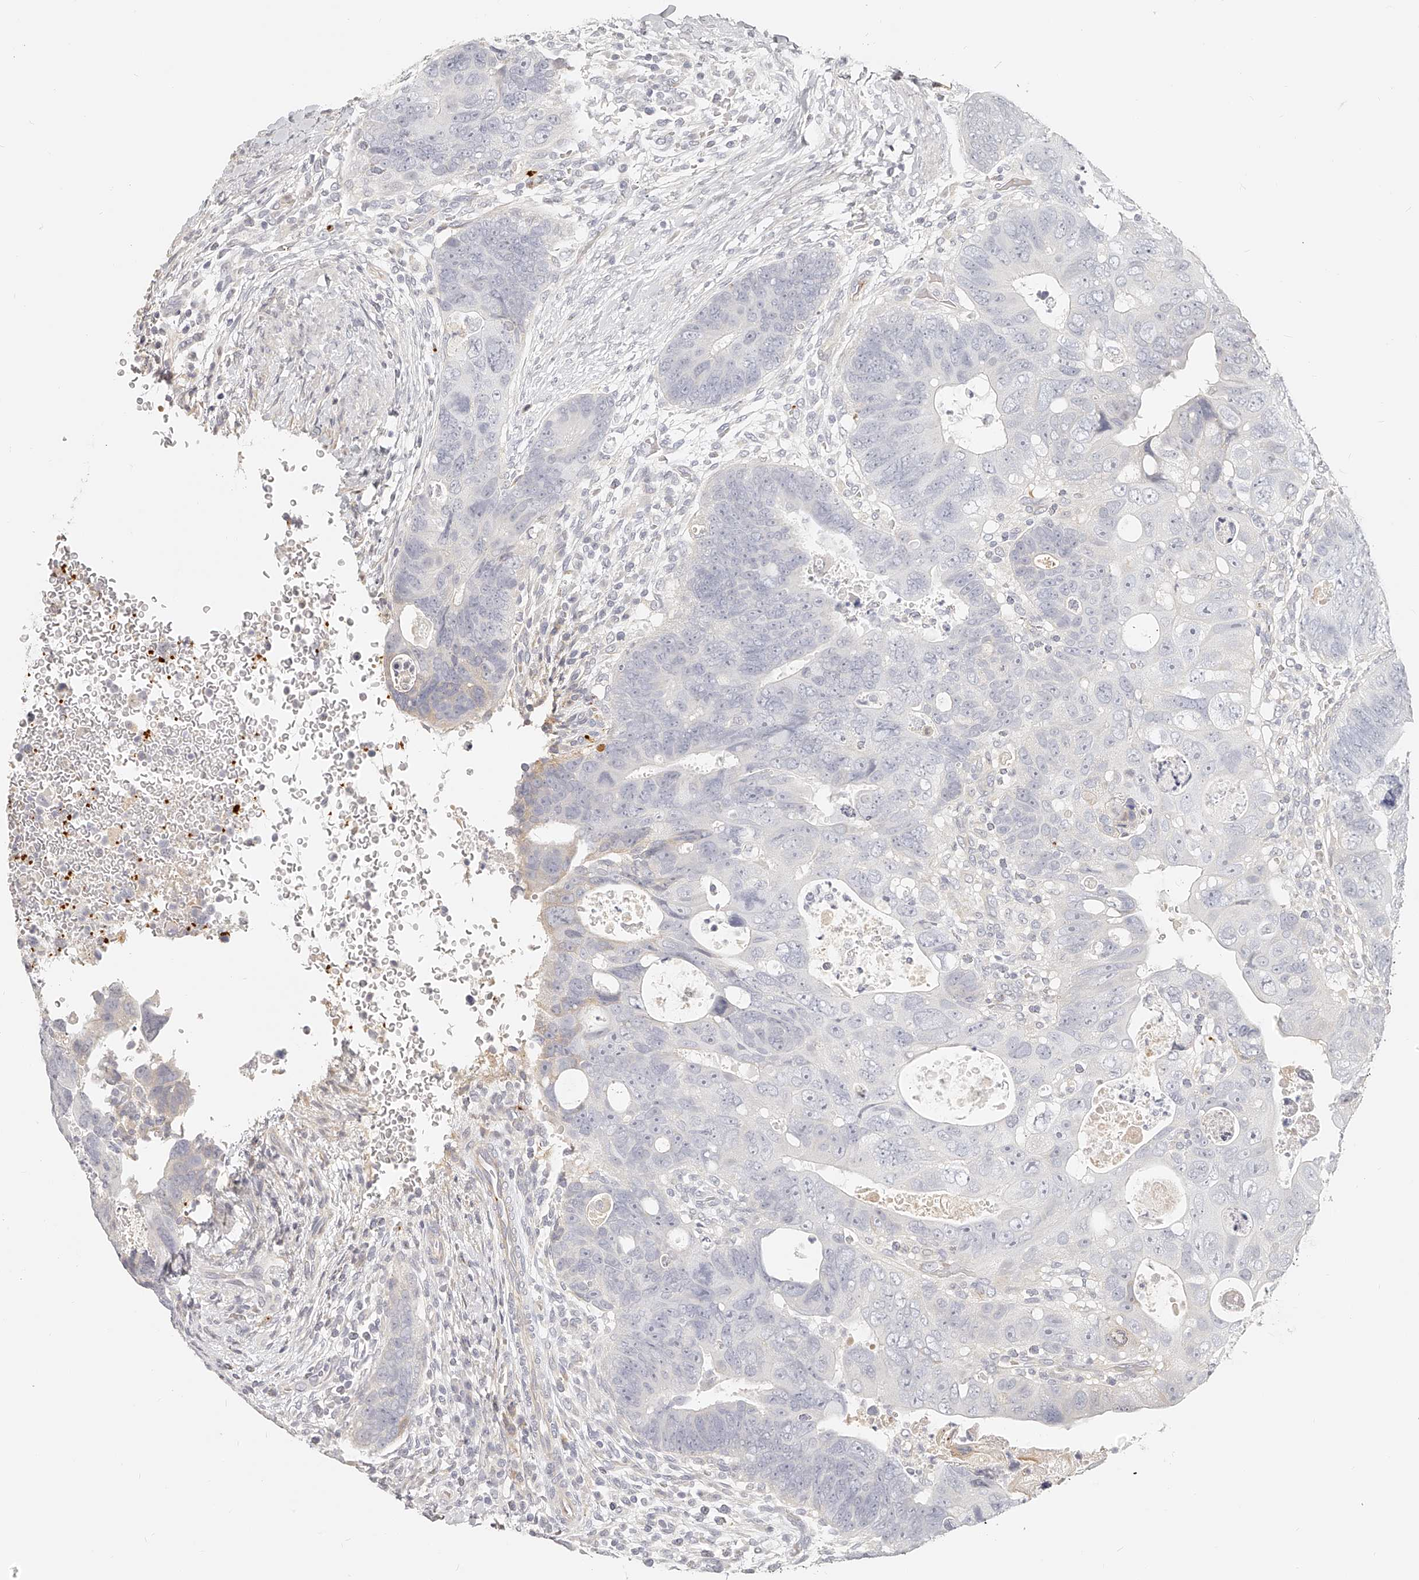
{"staining": {"intensity": "negative", "quantity": "none", "location": "none"}, "tissue": "colorectal cancer", "cell_type": "Tumor cells", "image_type": "cancer", "snomed": [{"axis": "morphology", "description": "Adenocarcinoma, NOS"}, {"axis": "topography", "description": "Rectum"}], "caption": "IHC image of neoplastic tissue: human colorectal cancer (adenocarcinoma) stained with DAB demonstrates no significant protein positivity in tumor cells.", "gene": "ITGB3", "patient": {"sex": "male", "age": 59}}